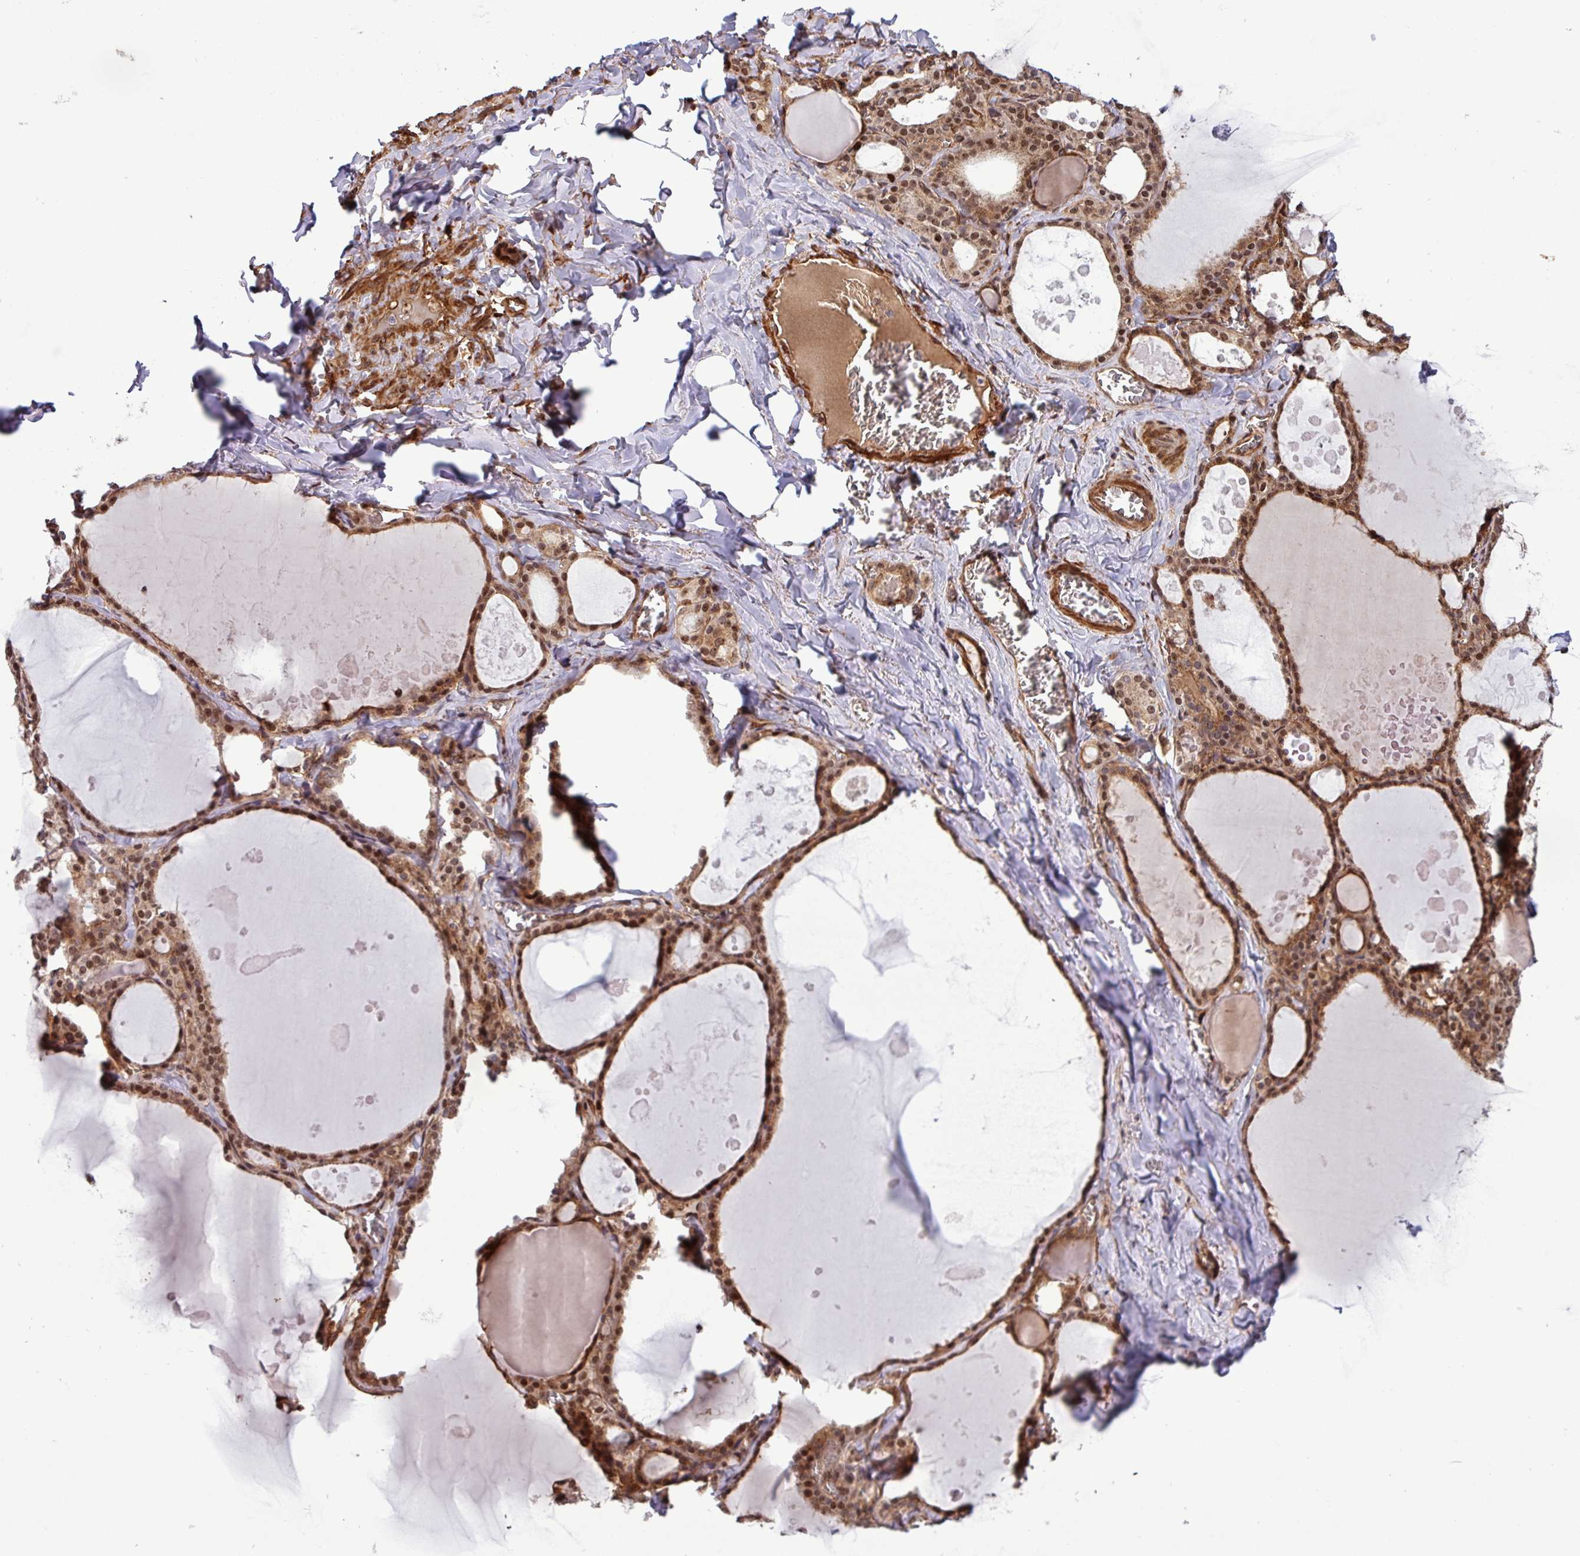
{"staining": {"intensity": "strong", "quantity": ">75%", "location": "cytoplasmic/membranous,nuclear"}, "tissue": "thyroid gland", "cell_type": "Glandular cells", "image_type": "normal", "snomed": [{"axis": "morphology", "description": "Normal tissue, NOS"}, {"axis": "topography", "description": "Thyroid gland"}], "caption": "A high amount of strong cytoplasmic/membranous,nuclear positivity is present in approximately >75% of glandular cells in unremarkable thyroid gland.", "gene": "C7orf50", "patient": {"sex": "male", "age": 56}}